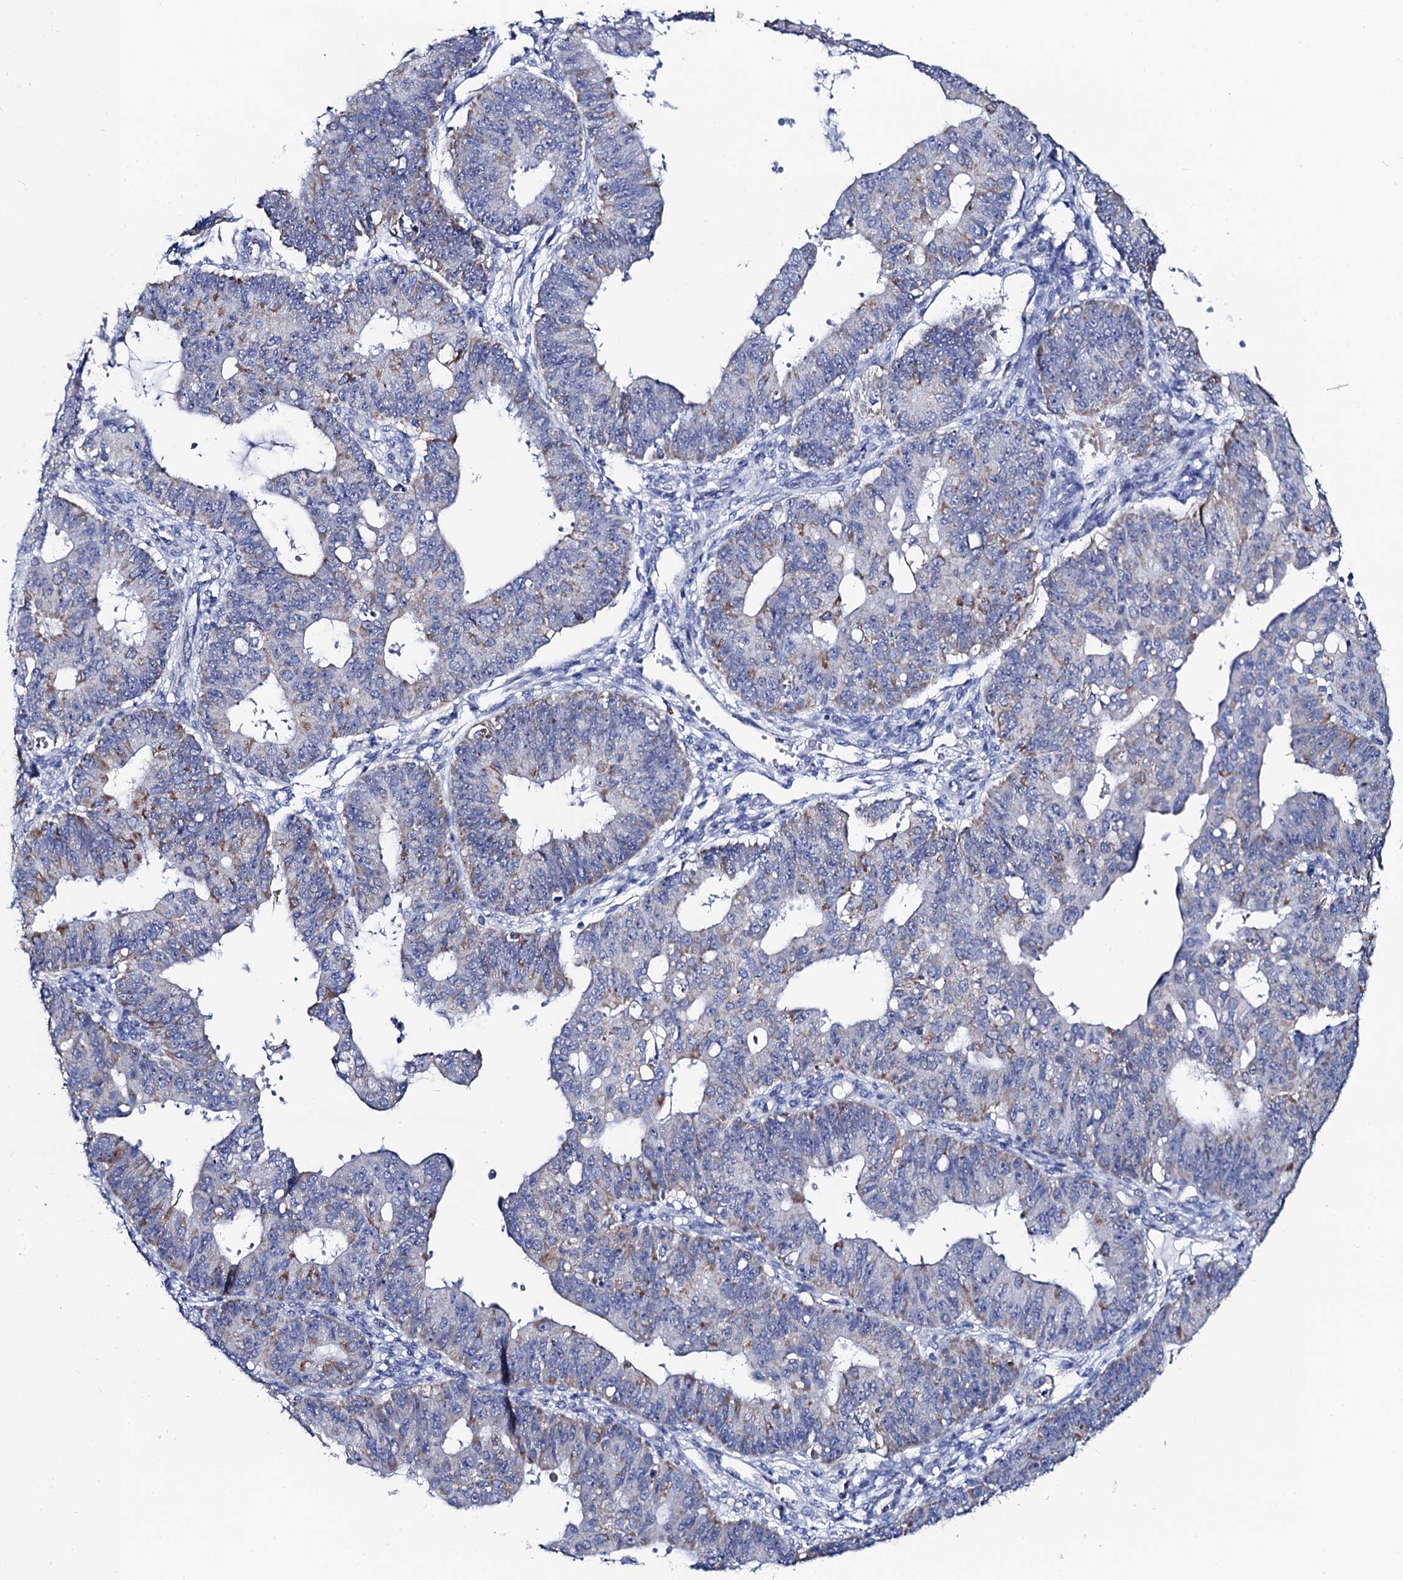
{"staining": {"intensity": "weak", "quantity": "<25%", "location": "cytoplasmic/membranous"}, "tissue": "ovarian cancer", "cell_type": "Tumor cells", "image_type": "cancer", "snomed": [{"axis": "morphology", "description": "Carcinoma, endometroid"}, {"axis": "topography", "description": "Appendix"}, {"axis": "topography", "description": "Ovary"}], "caption": "A high-resolution histopathology image shows IHC staining of ovarian cancer (endometroid carcinoma), which shows no significant staining in tumor cells.", "gene": "ACADSB", "patient": {"sex": "female", "age": 42}}